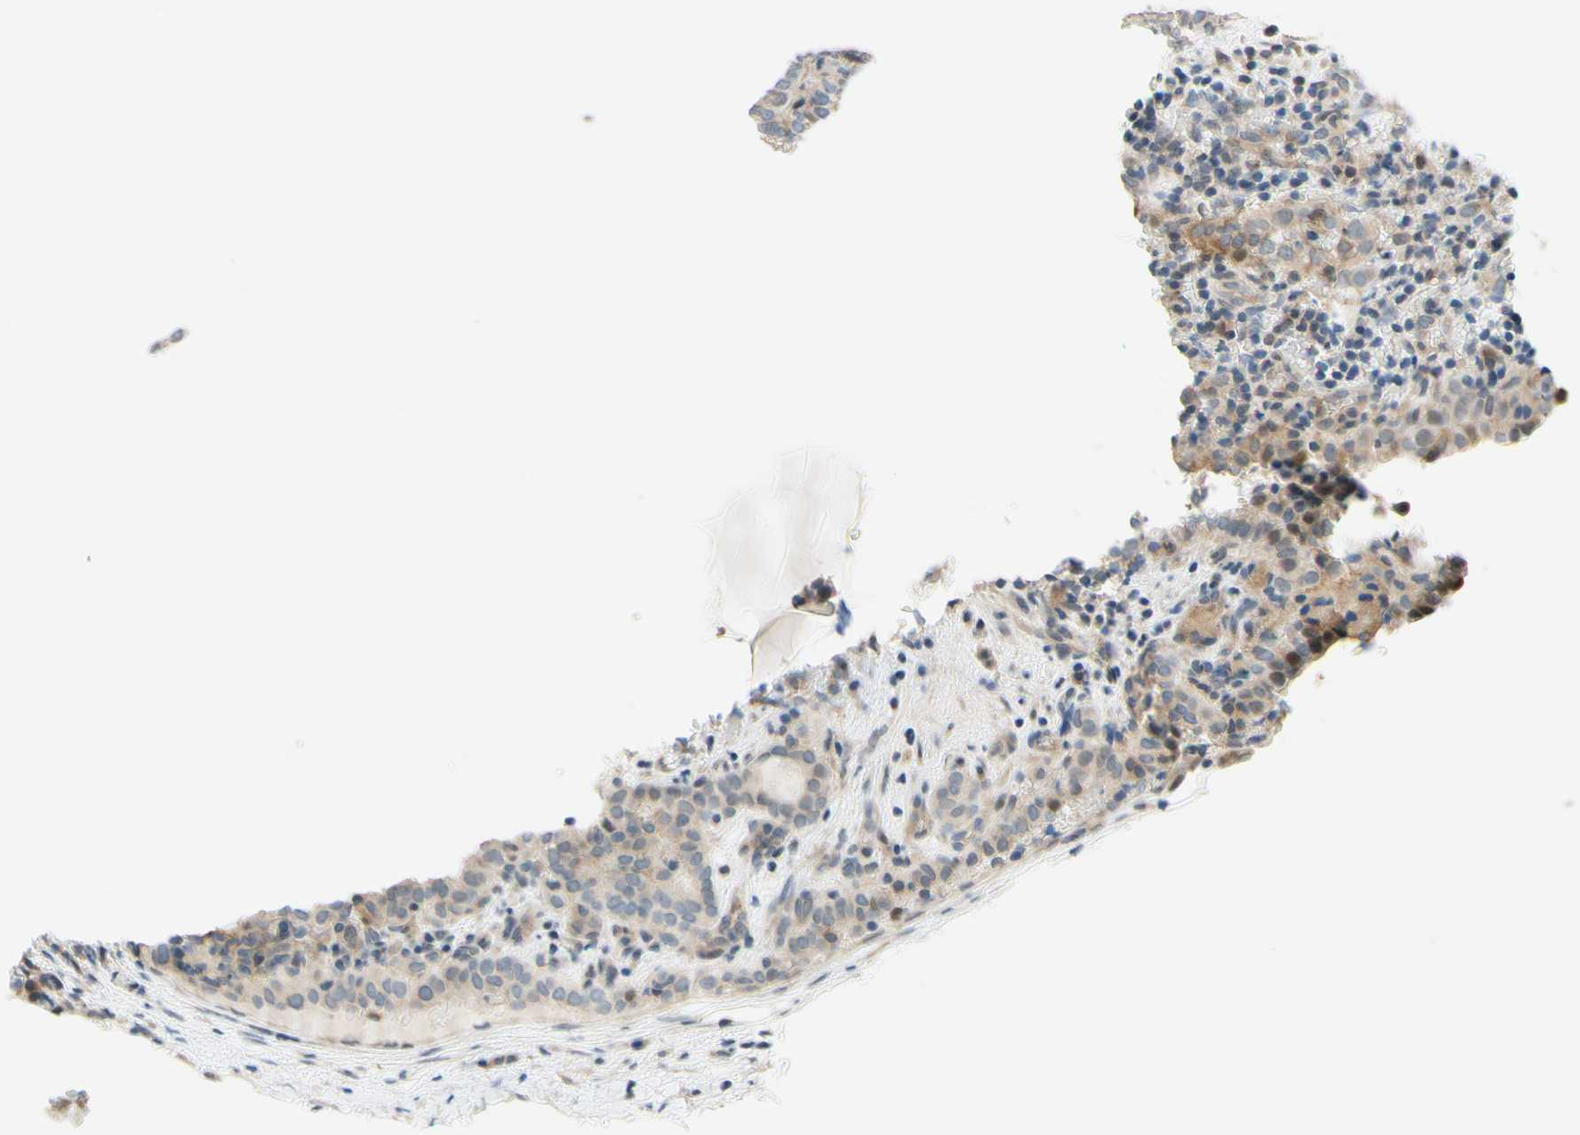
{"staining": {"intensity": "weak", "quantity": ">75%", "location": "cytoplasmic/membranous"}, "tissue": "thyroid cancer", "cell_type": "Tumor cells", "image_type": "cancer", "snomed": [{"axis": "morphology", "description": "Normal tissue, NOS"}, {"axis": "morphology", "description": "Papillary adenocarcinoma, NOS"}, {"axis": "topography", "description": "Thyroid gland"}], "caption": "The photomicrograph shows a brown stain indicating the presence of a protein in the cytoplasmic/membranous of tumor cells in thyroid cancer. The protein is shown in brown color, while the nuclei are stained blue.", "gene": "C2CD2L", "patient": {"sex": "female", "age": 30}}